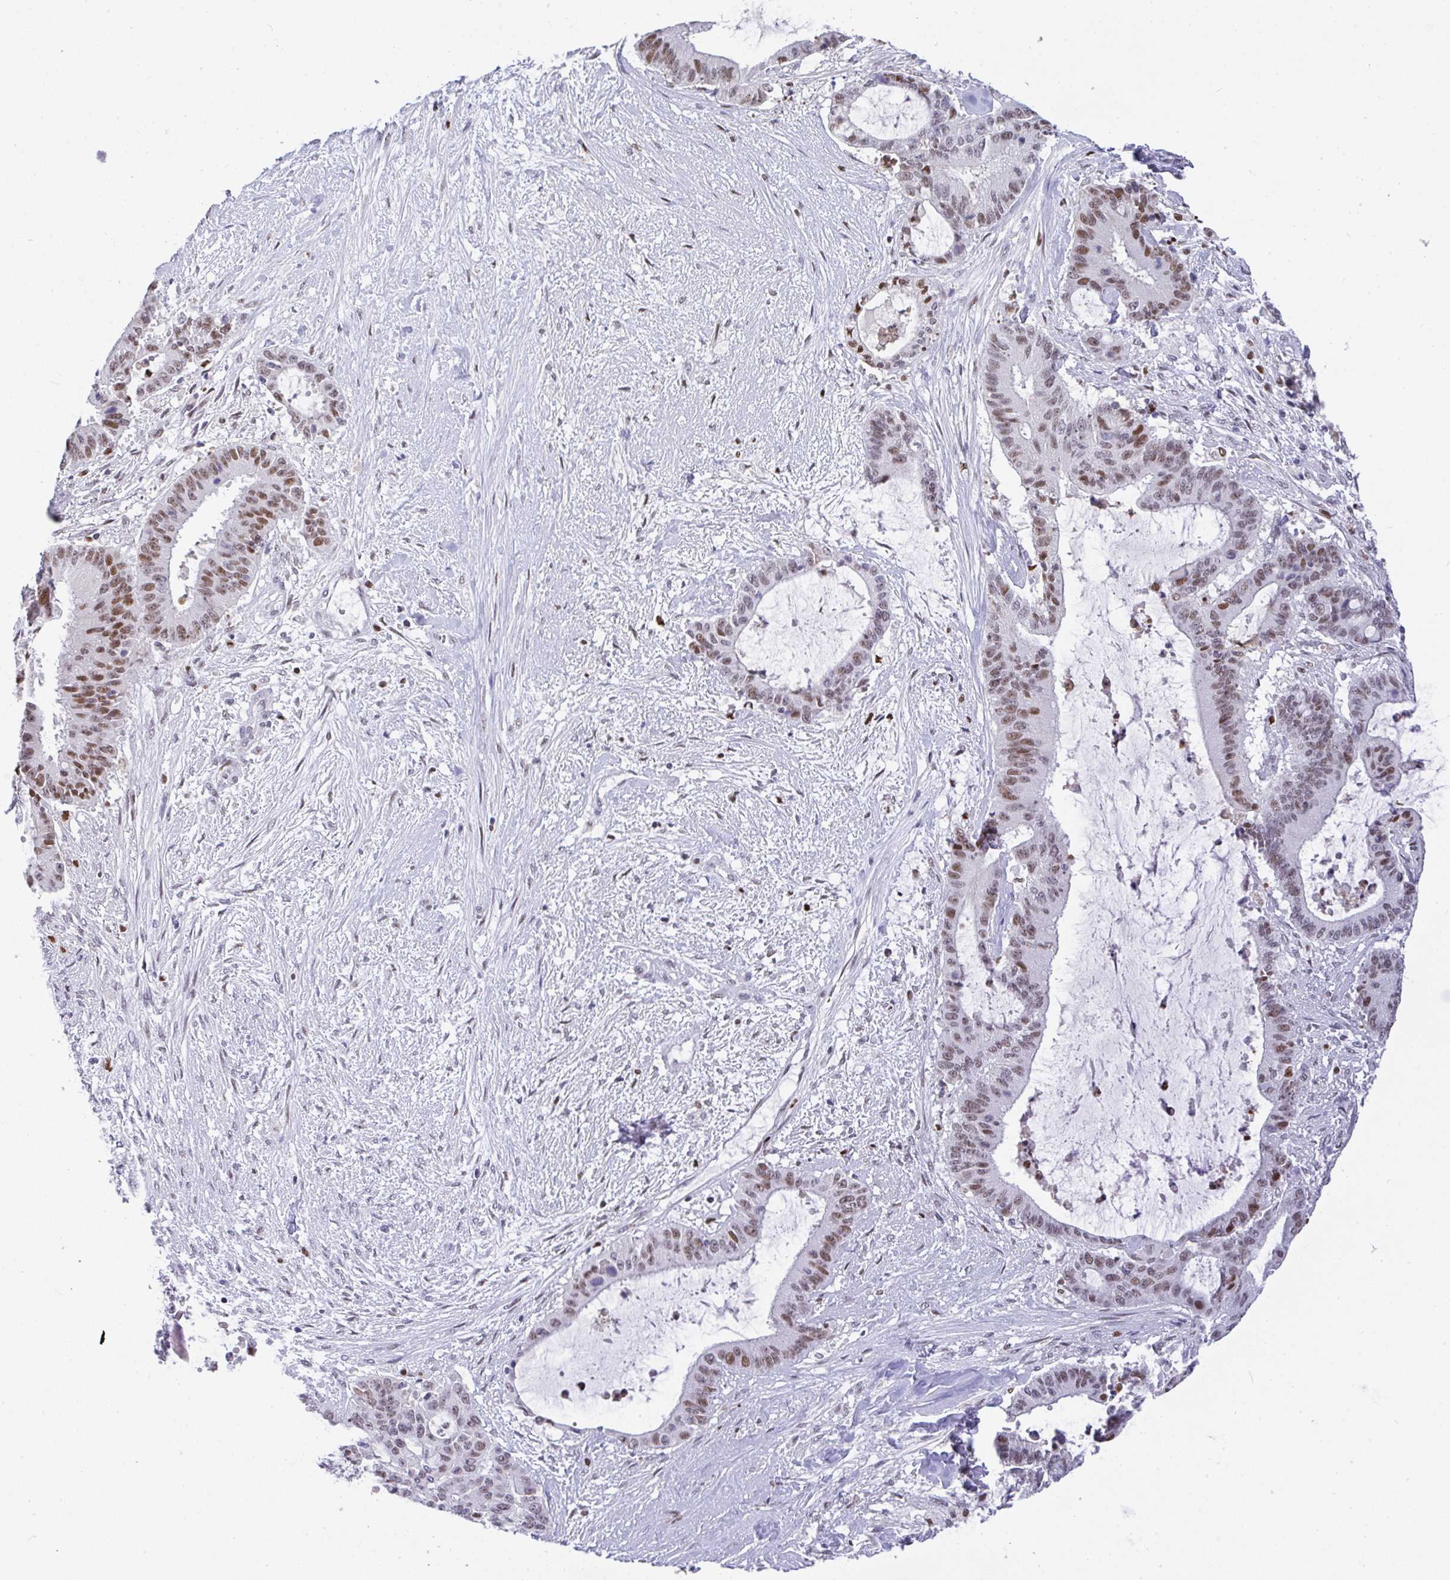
{"staining": {"intensity": "moderate", "quantity": "25%-75%", "location": "nuclear"}, "tissue": "liver cancer", "cell_type": "Tumor cells", "image_type": "cancer", "snomed": [{"axis": "morphology", "description": "Normal tissue, NOS"}, {"axis": "morphology", "description": "Cholangiocarcinoma"}, {"axis": "topography", "description": "Liver"}, {"axis": "topography", "description": "Peripheral nerve tissue"}], "caption": "A high-resolution micrograph shows immunohistochemistry (IHC) staining of cholangiocarcinoma (liver), which displays moderate nuclear expression in approximately 25%-75% of tumor cells.", "gene": "BBX", "patient": {"sex": "female", "age": 73}}